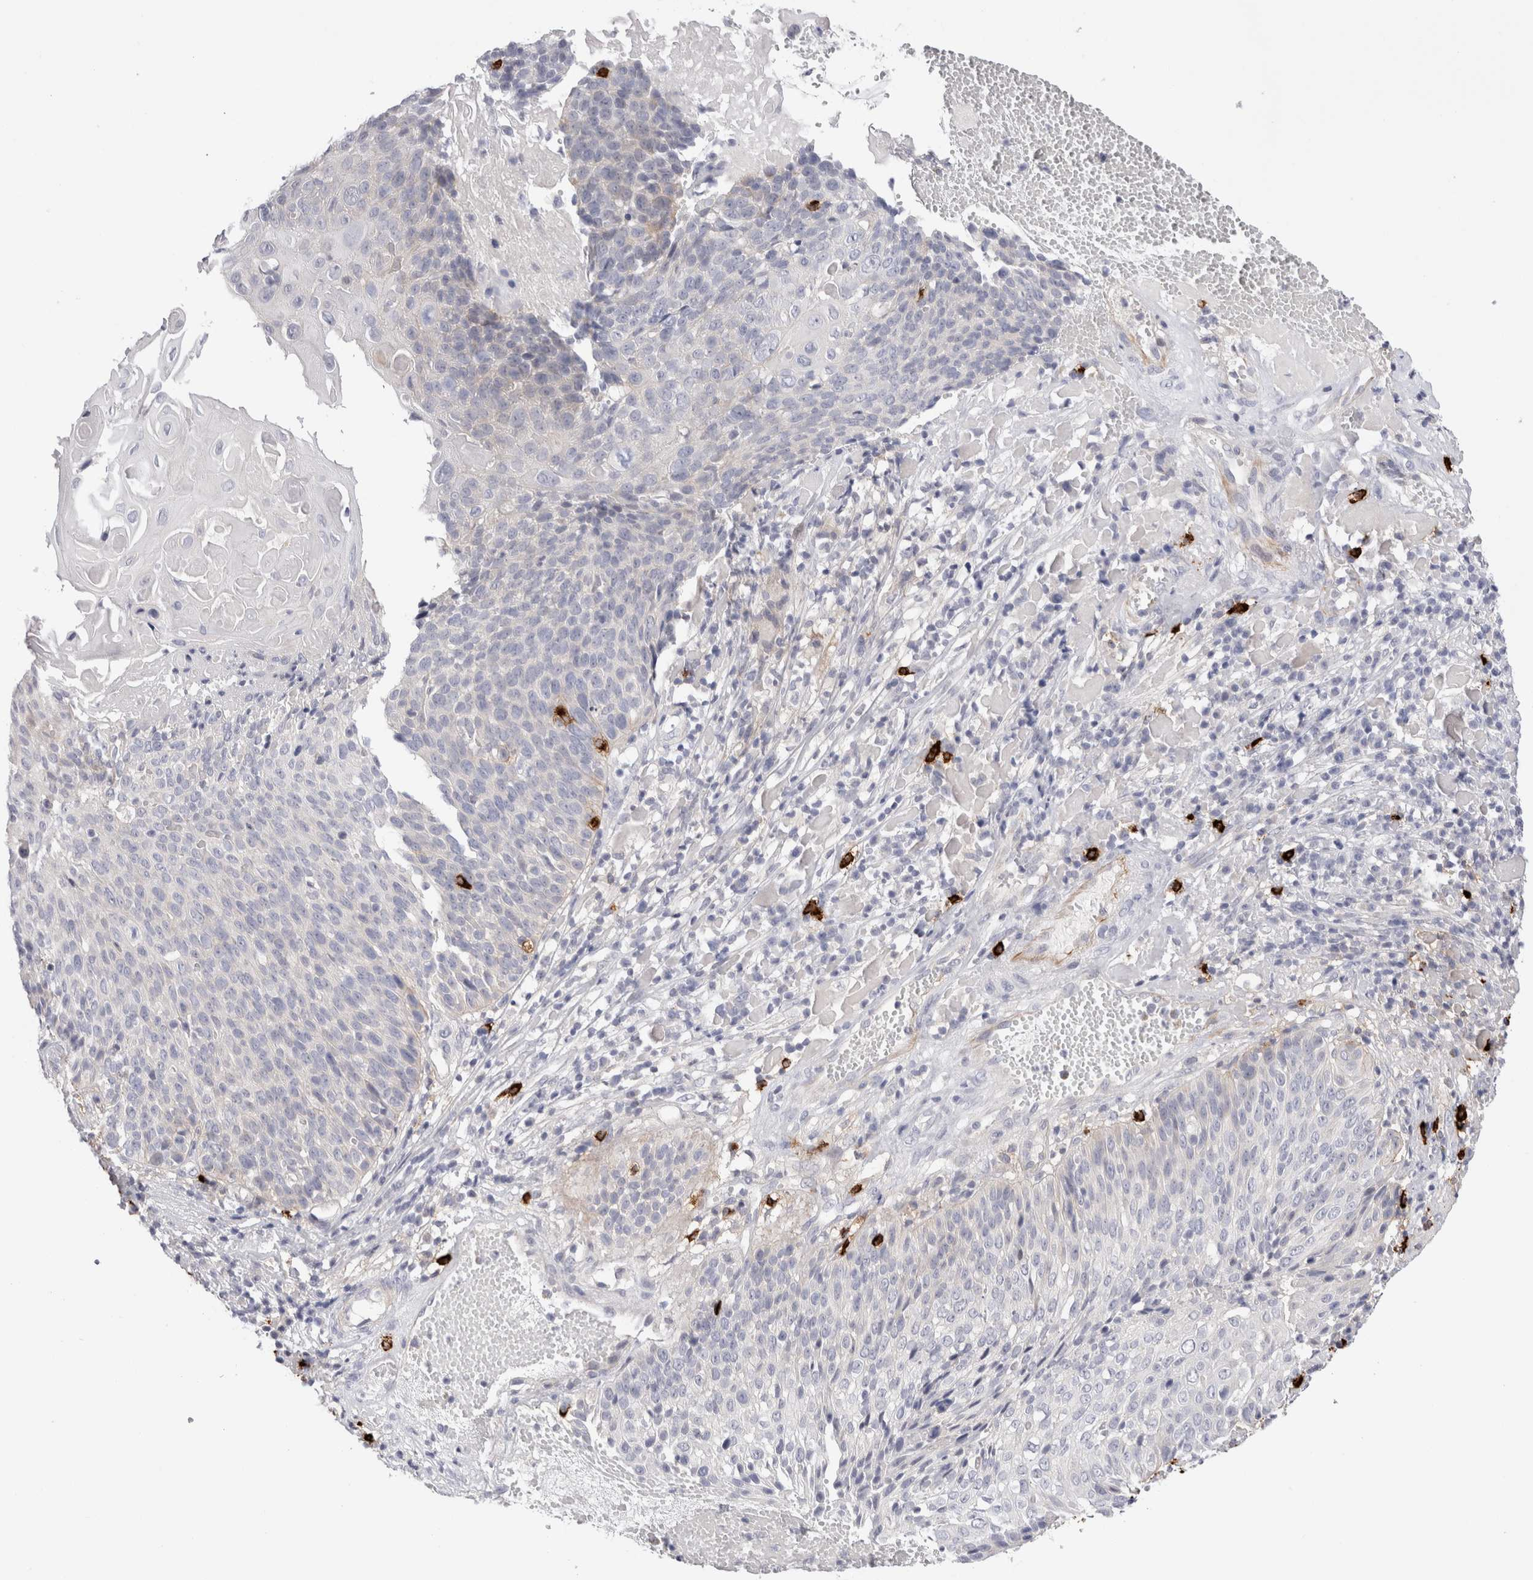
{"staining": {"intensity": "negative", "quantity": "none", "location": "none"}, "tissue": "cervical cancer", "cell_type": "Tumor cells", "image_type": "cancer", "snomed": [{"axis": "morphology", "description": "Squamous cell carcinoma, NOS"}, {"axis": "topography", "description": "Cervix"}], "caption": "The image demonstrates no staining of tumor cells in squamous cell carcinoma (cervical).", "gene": "SPINK2", "patient": {"sex": "female", "age": 74}}